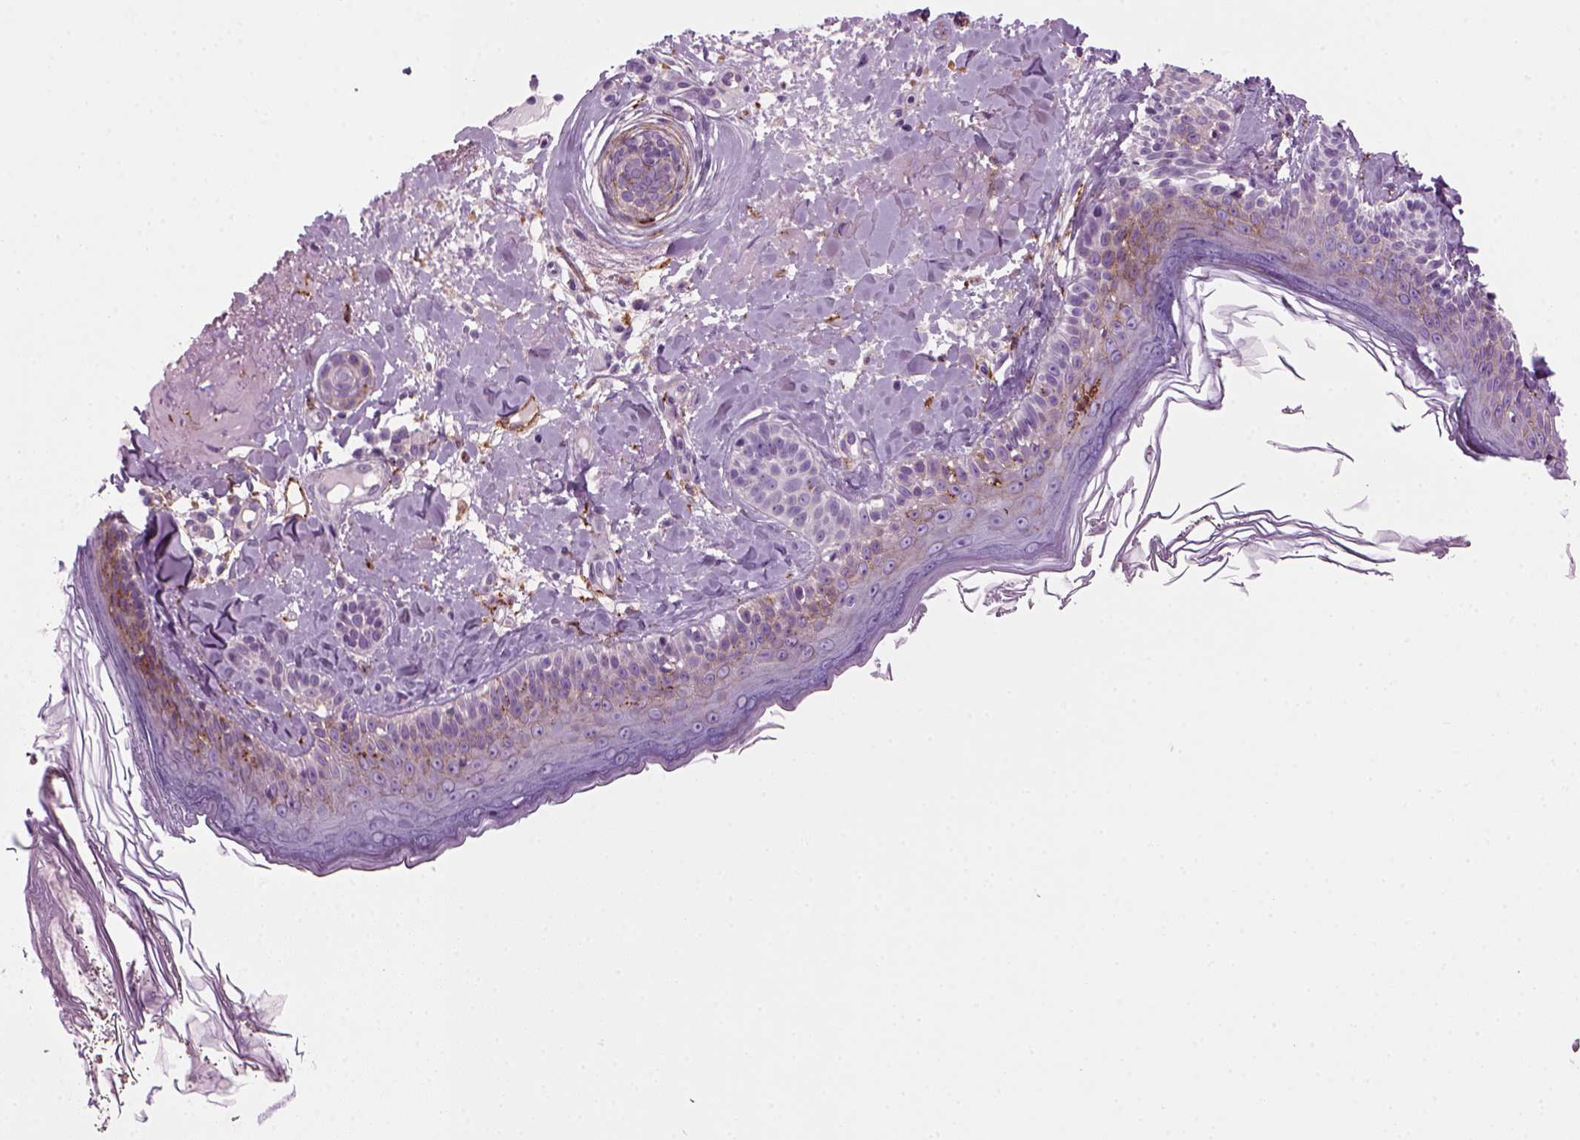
{"staining": {"intensity": "strong", "quantity": "25%-75%", "location": "cytoplasmic/membranous"}, "tissue": "skin", "cell_type": "Fibroblasts", "image_type": "normal", "snomed": [{"axis": "morphology", "description": "Normal tissue, NOS"}, {"axis": "topography", "description": "Skin"}], "caption": "Protein analysis of normal skin exhibits strong cytoplasmic/membranous expression in approximately 25%-75% of fibroblasts.", "gene": "MARCKS", "patient": {"sex": "male", "age": 73}}